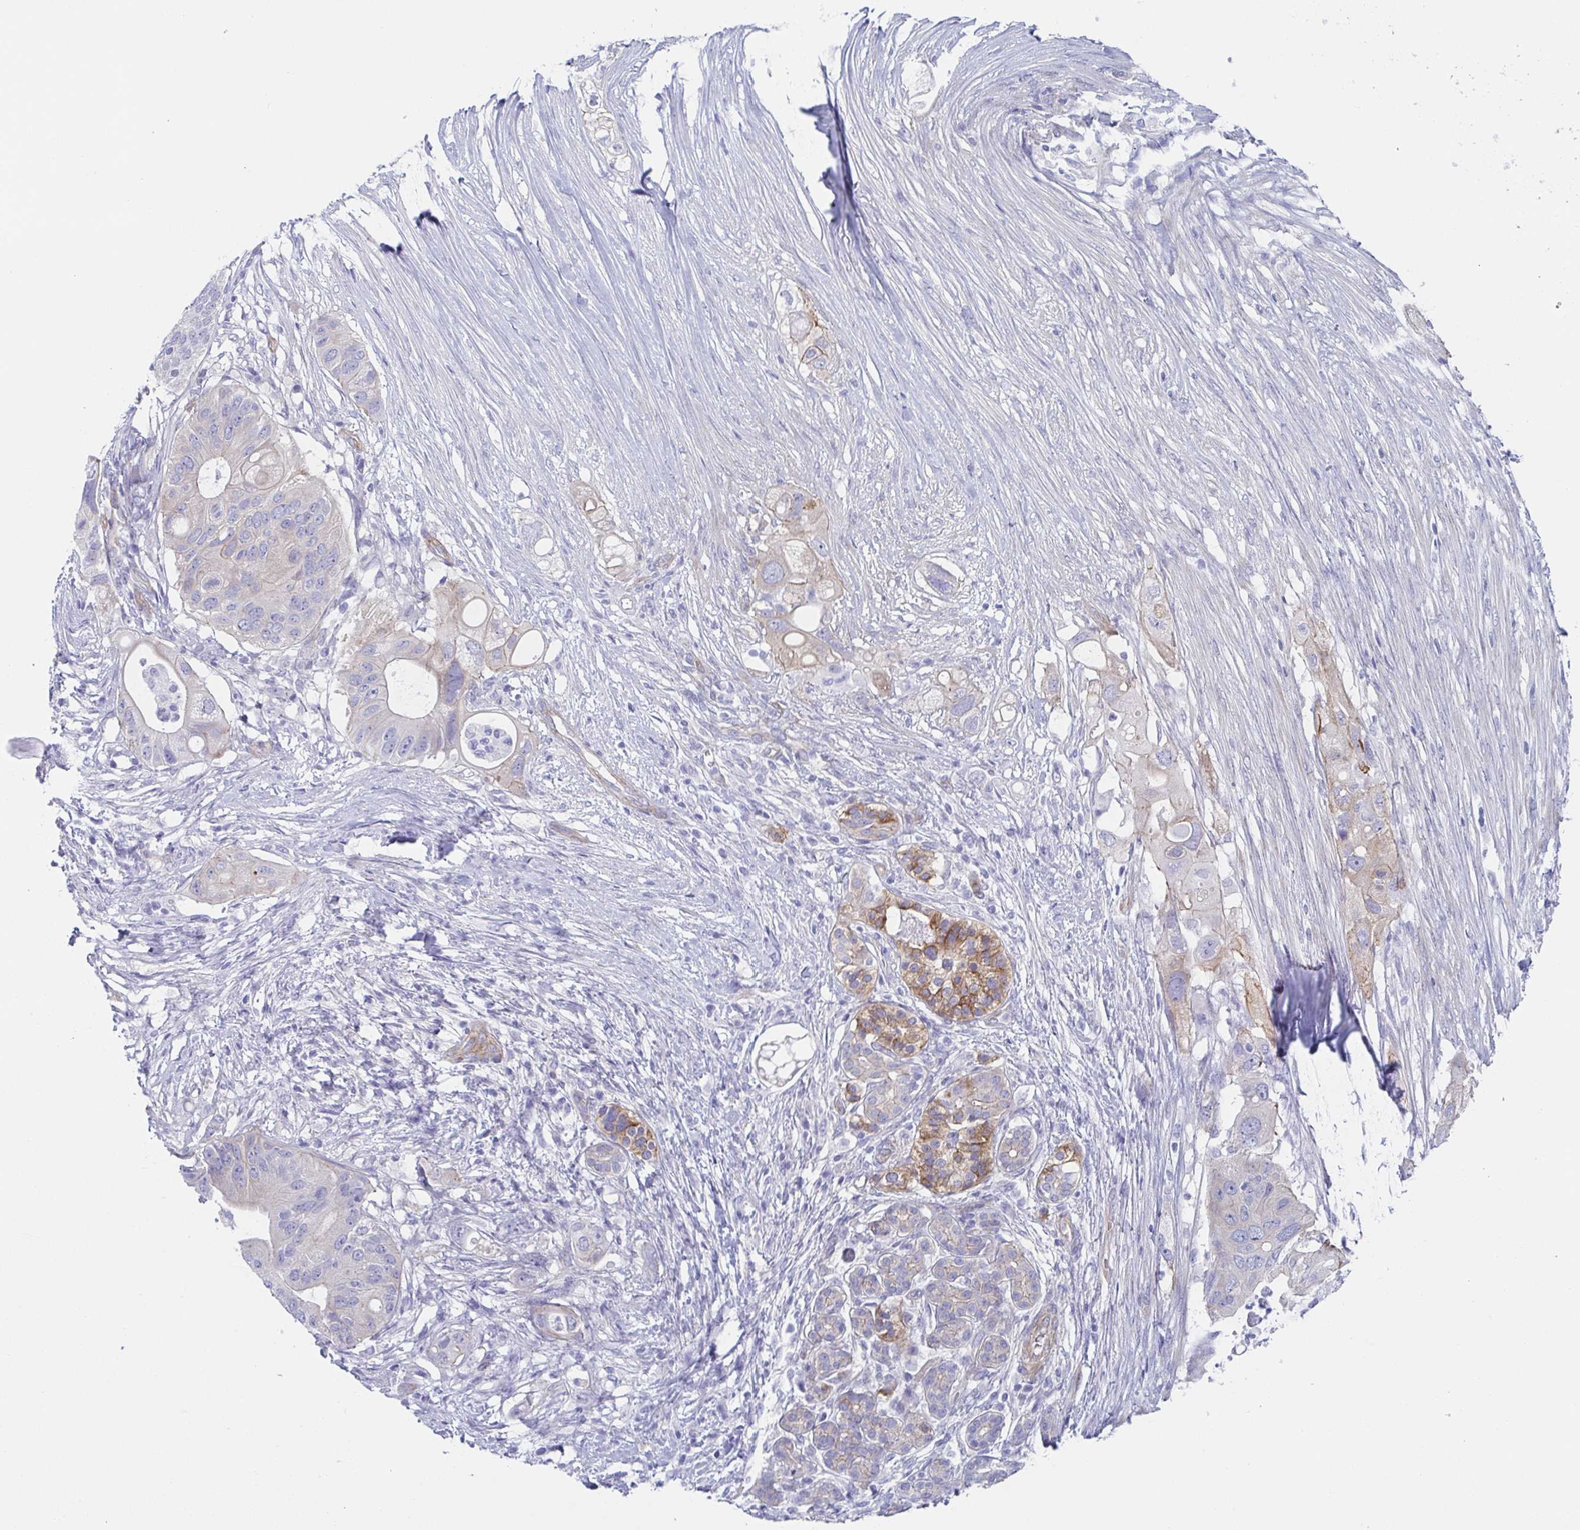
{"staining": {"intensity": "weak", "quantity": "<25%", "location": "cytoplasmic/membranous"}, "tissue": "pancreatic cancer", "cell_type": "Tumor cells", "image_type": "cancer", "snomed": [{"axis": "morphology", "description": "Adenocarcinoma, NOS"}, {"axis": "topography", "description": "Pancreas"}], "caption": "The immunohistochemistry image has no significant positivity in tumor cells of pancreatic cancer tissue.", "gene": "DYNC1I1", "patient": {"sex": "female", "age": 72}}